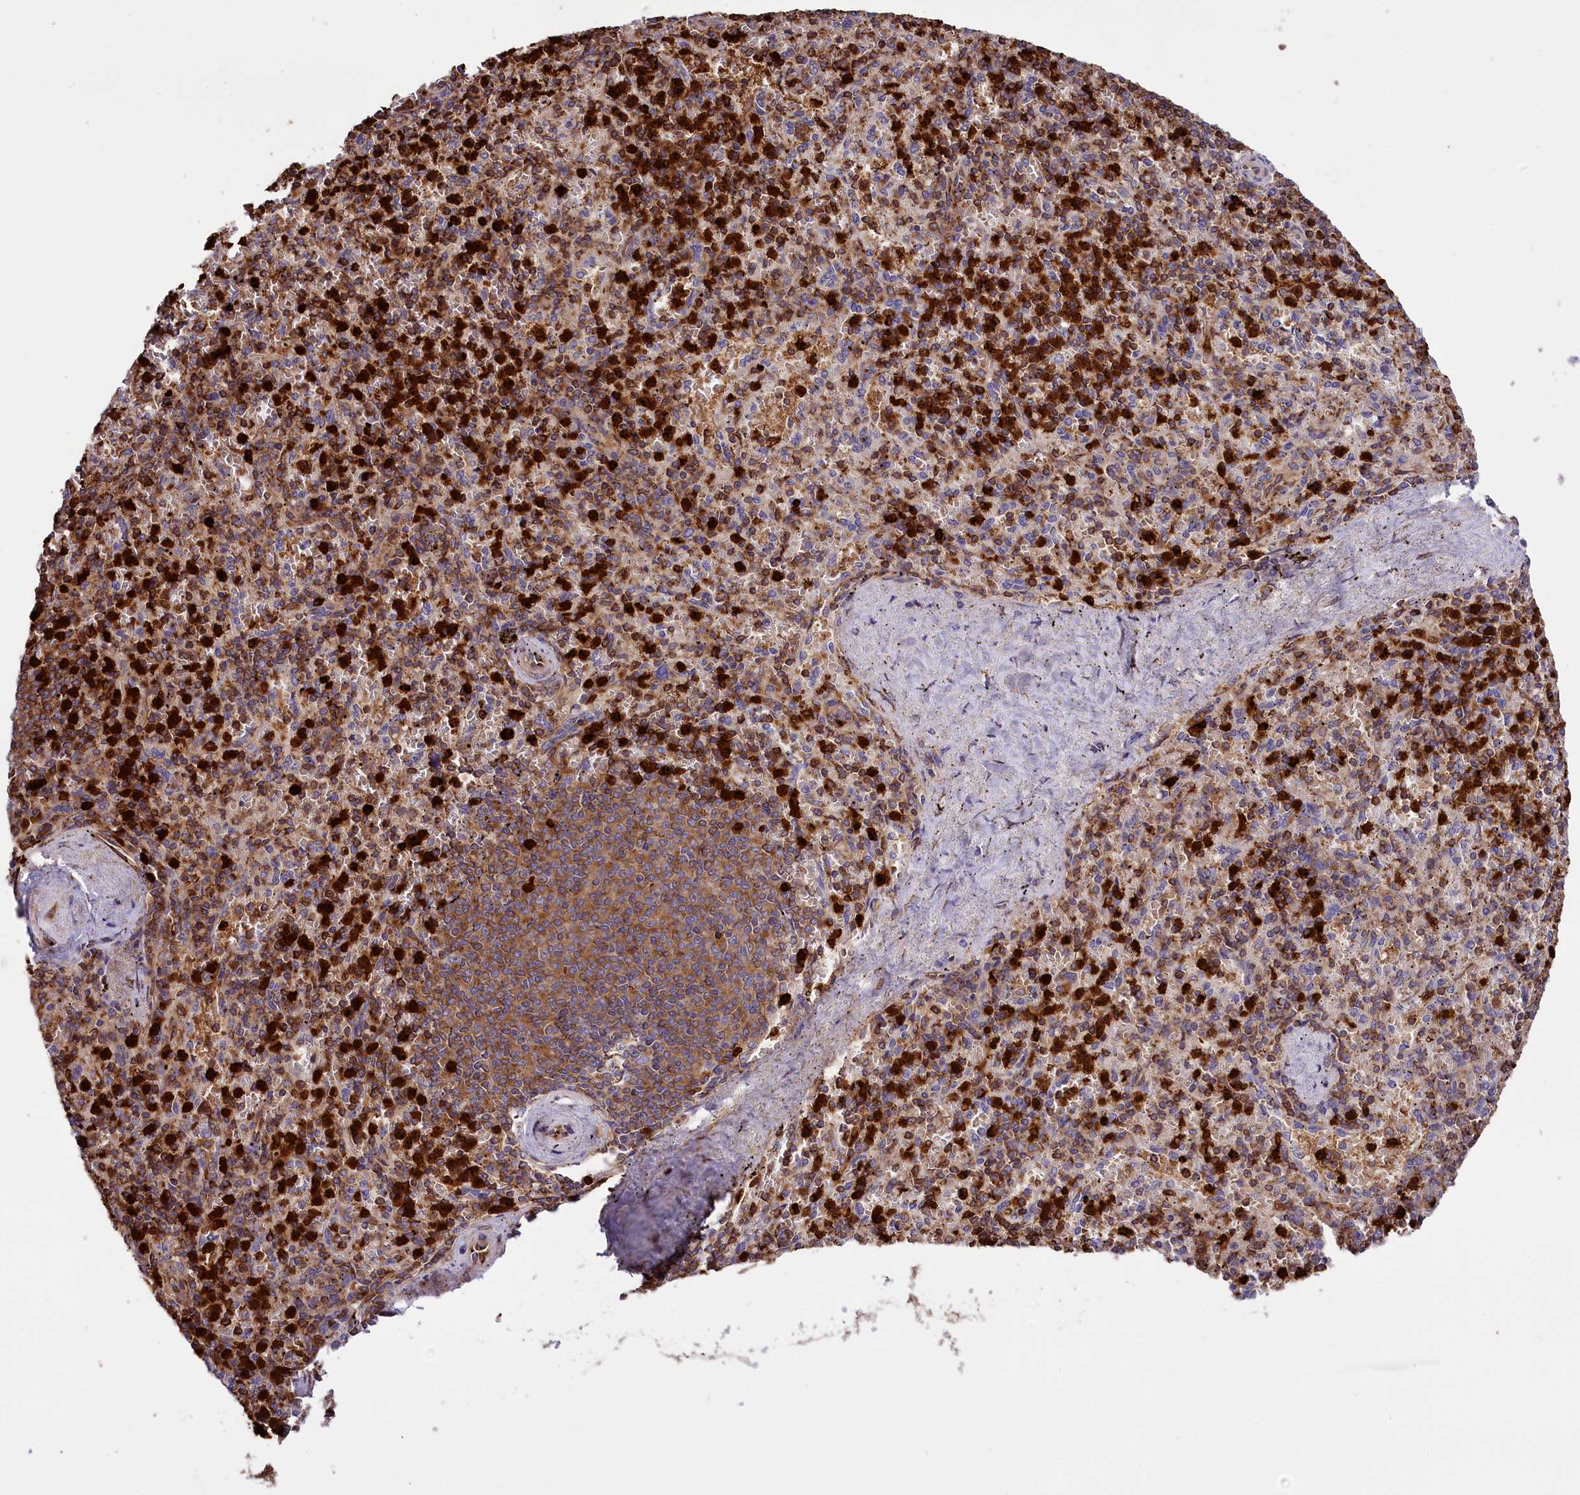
{"staining": {"intensity": "strong", "quantity": "25%-75%", "location": "cytoplasmic/membranous"}, "tissue": "spleen", "cell_type": "Cells in red pulp", "image_type": "normal", "snomed": [{"axis": "morphology", "description": "Normal tissue, NOS"}, {"axis": "topography", "description": "Spleen"}], "caption": "IHC micrograph of unremarkable spleen: spleen stained using immunohistochemistry displays high levels of strong protein expression localized specifically in the cytoplasmic/membranous of cells in red pulp, appearing as a cytoplasmic/membranous brown color.", "gene": "CD99L2", "patient": {"sex": "male", "age": 82}}